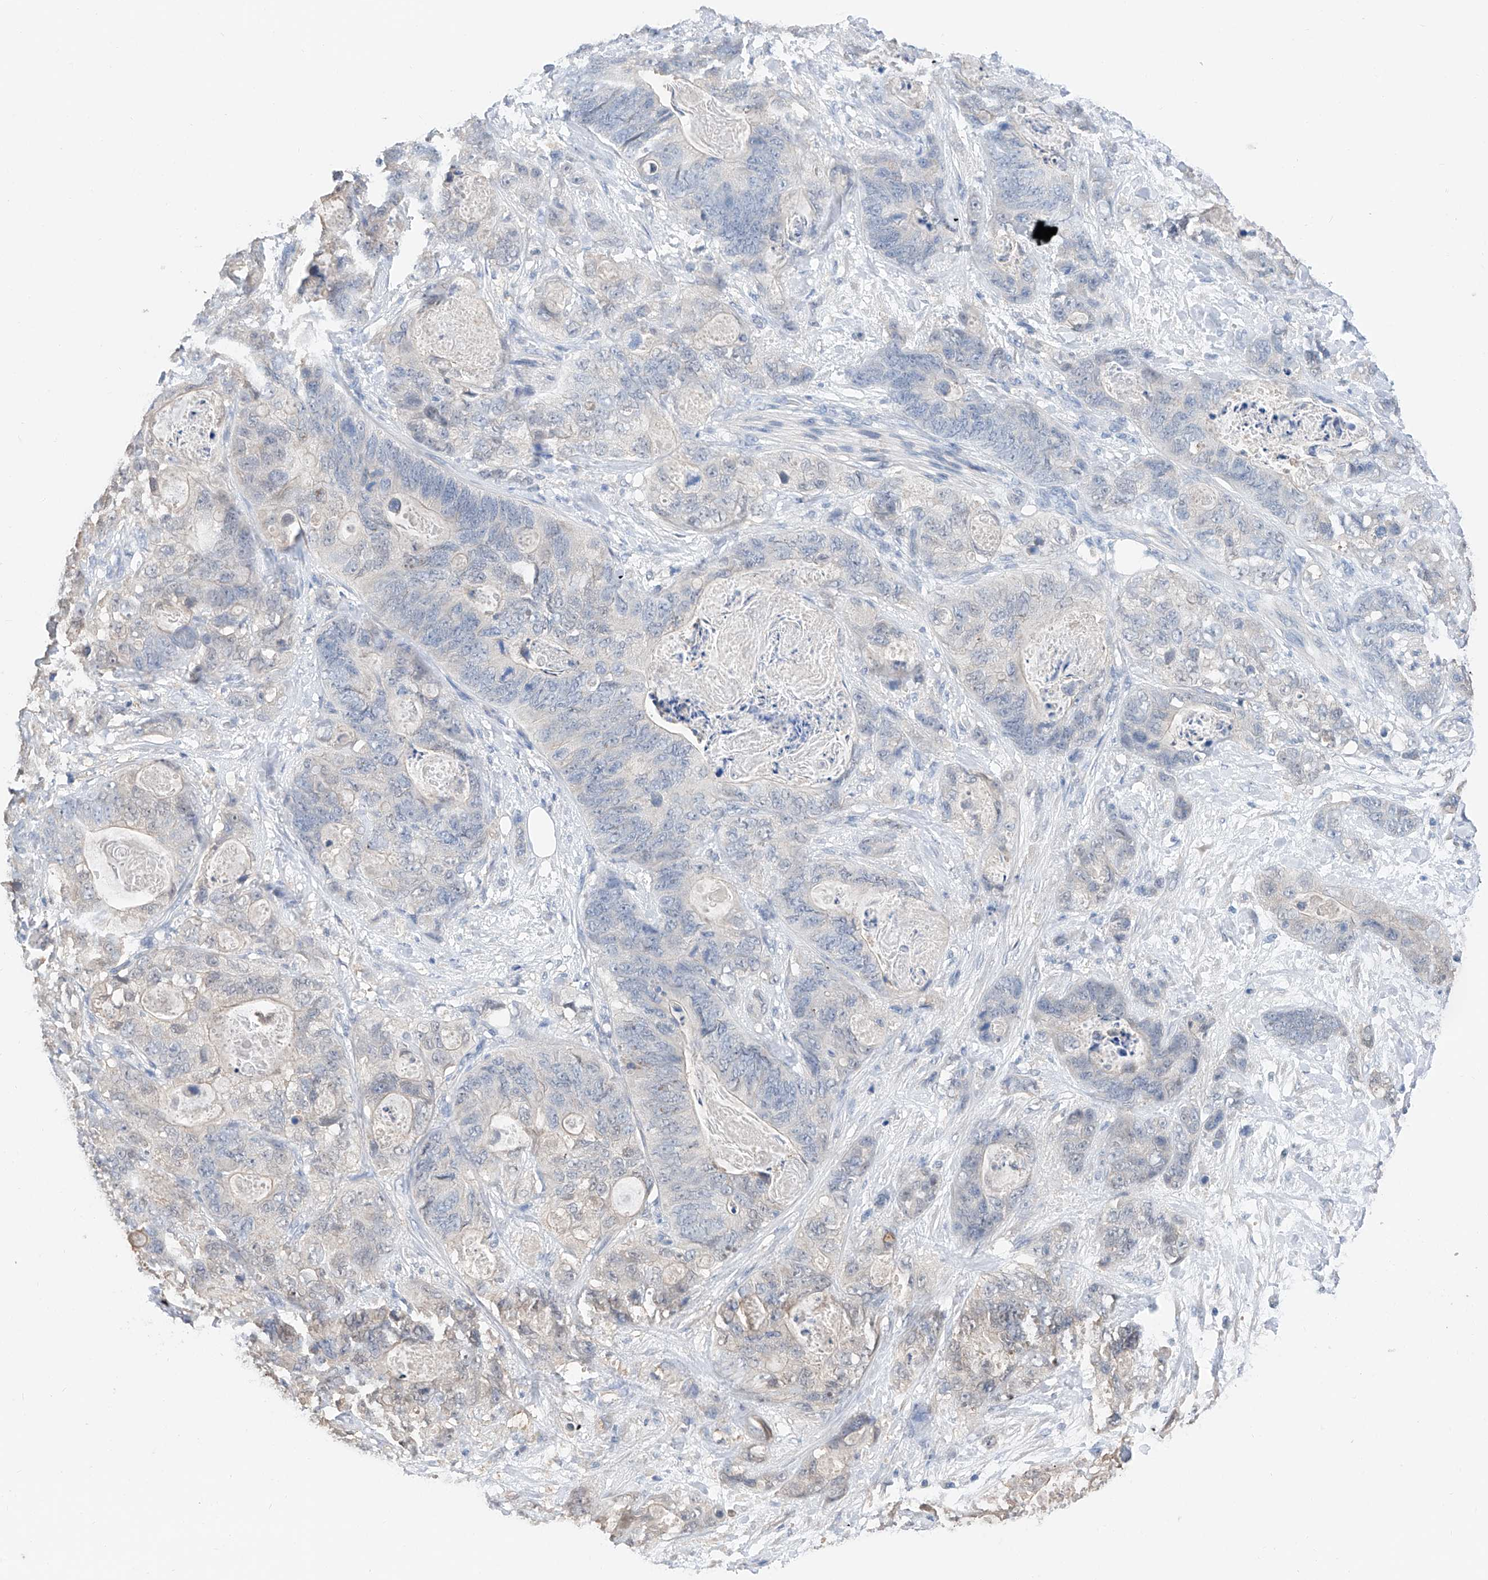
{"staining": {"intensity": "negative", "quantity": "none", "location": "none"}, "tissue": "stomach cancer", "cell_type": "Tumor cells", "image_type": "cancer", "snomed": [{"axis": "morphology", "description": "Normal tissue, NOS"}, {"axis": "morphology", "description": "Adenocarcinoma, NOS"}, {"axis": "topography", "description": "Stomach"}], "caption": "Tumor cells are negative for brown protein staining in adenocarcinoma (stomach).", "gene": "FUCA2", "patient": {"sex": "female", "age": 89}}